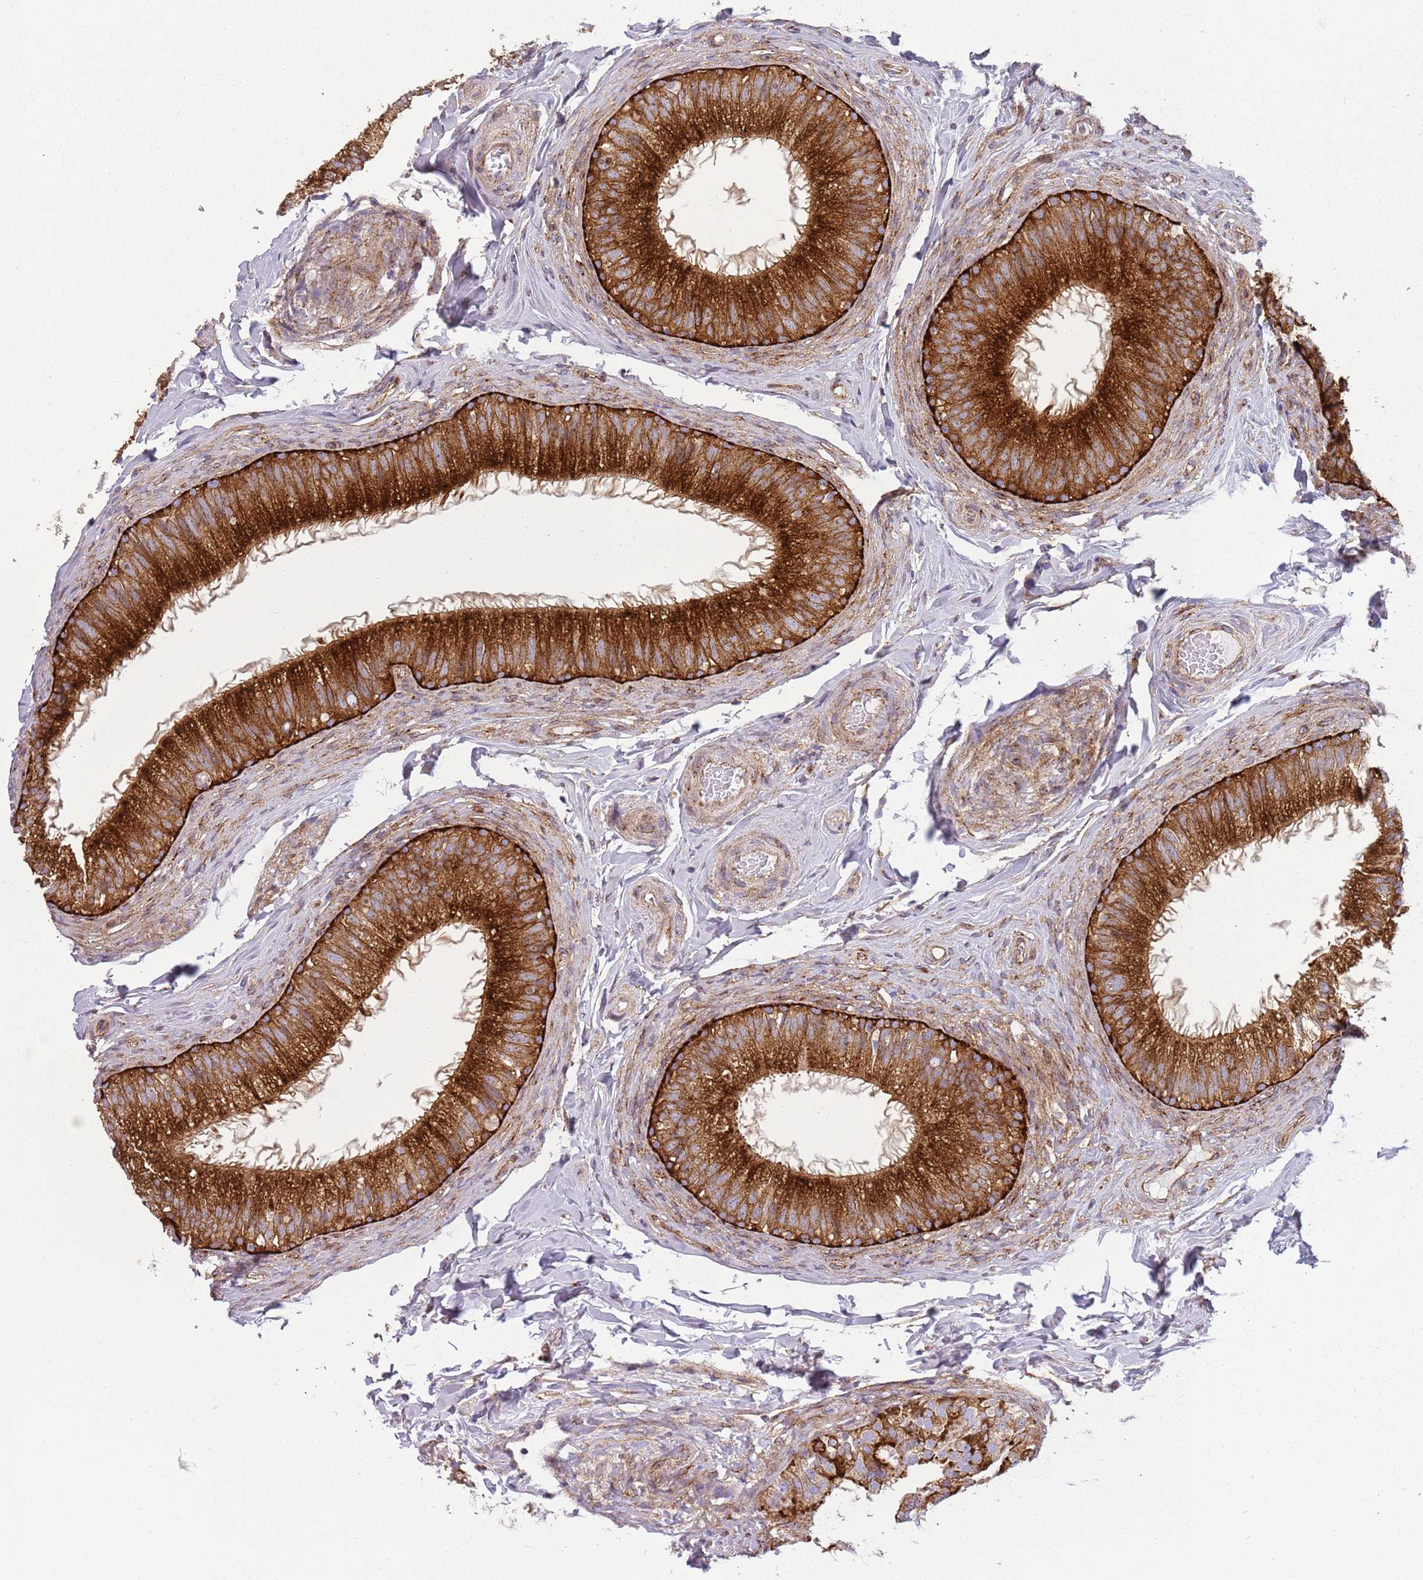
{"staining": {"intensity": "strong", "quantity": ">75%", "location": "cytoplasmic/membranous"}, "tissue": "epididymis", "cell_type": "Glandular cells", "image_type": "normal", "snomed": [{"axis": "morphology", "description": "Normal tissue, NOS"}, {"axis": "topography", "description": "Epididymis"}], "caption": "Protein staining of unremarkable epididymis shows strong cytoplasmic/membranous staining in approximately >75% of glandular cells.", "gene": "SNX1", "patient": {"sex": "male", "age": 49}}